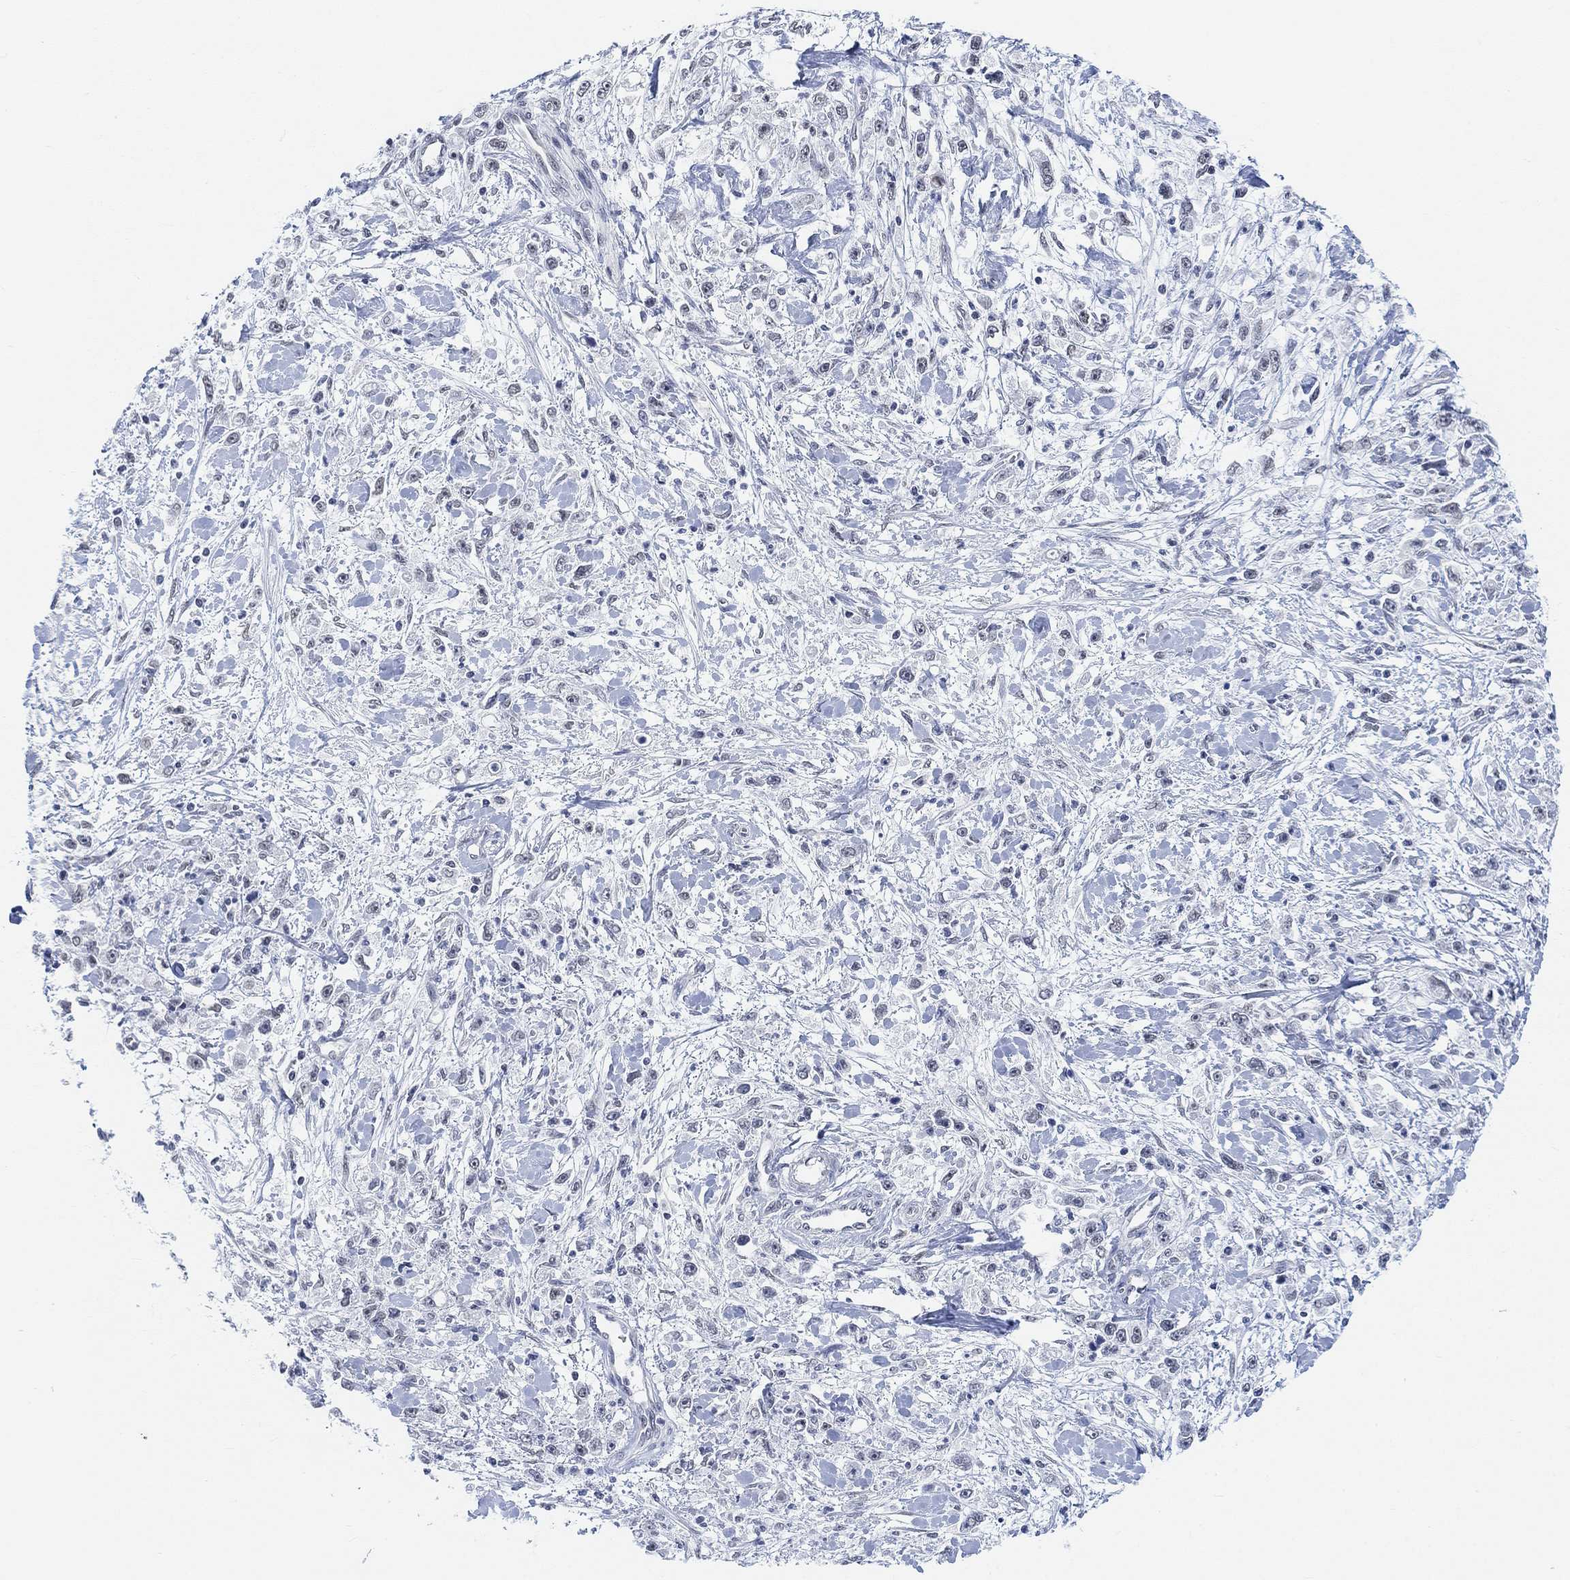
{"staining": {"intensity": "negative", "quantity": "none", "location": "none"}, "tissue": "stomach cancer", "cell_type": "Tumor cells", "image_type": "cancer", "snomed": [{"axis": "morphology", "description": "Adenocarcinoma, NOS"}, {"axis": "topography", "description": "Stomach"}], "caption": "Tumor cells are negative for brown protein staining in adenocarcinoma (stomach). (DAB (3,3'-diaminobenzidine) IHC, high magnification).", "gene": "PURG", "patient": {"sex": "female", "age": 59}}